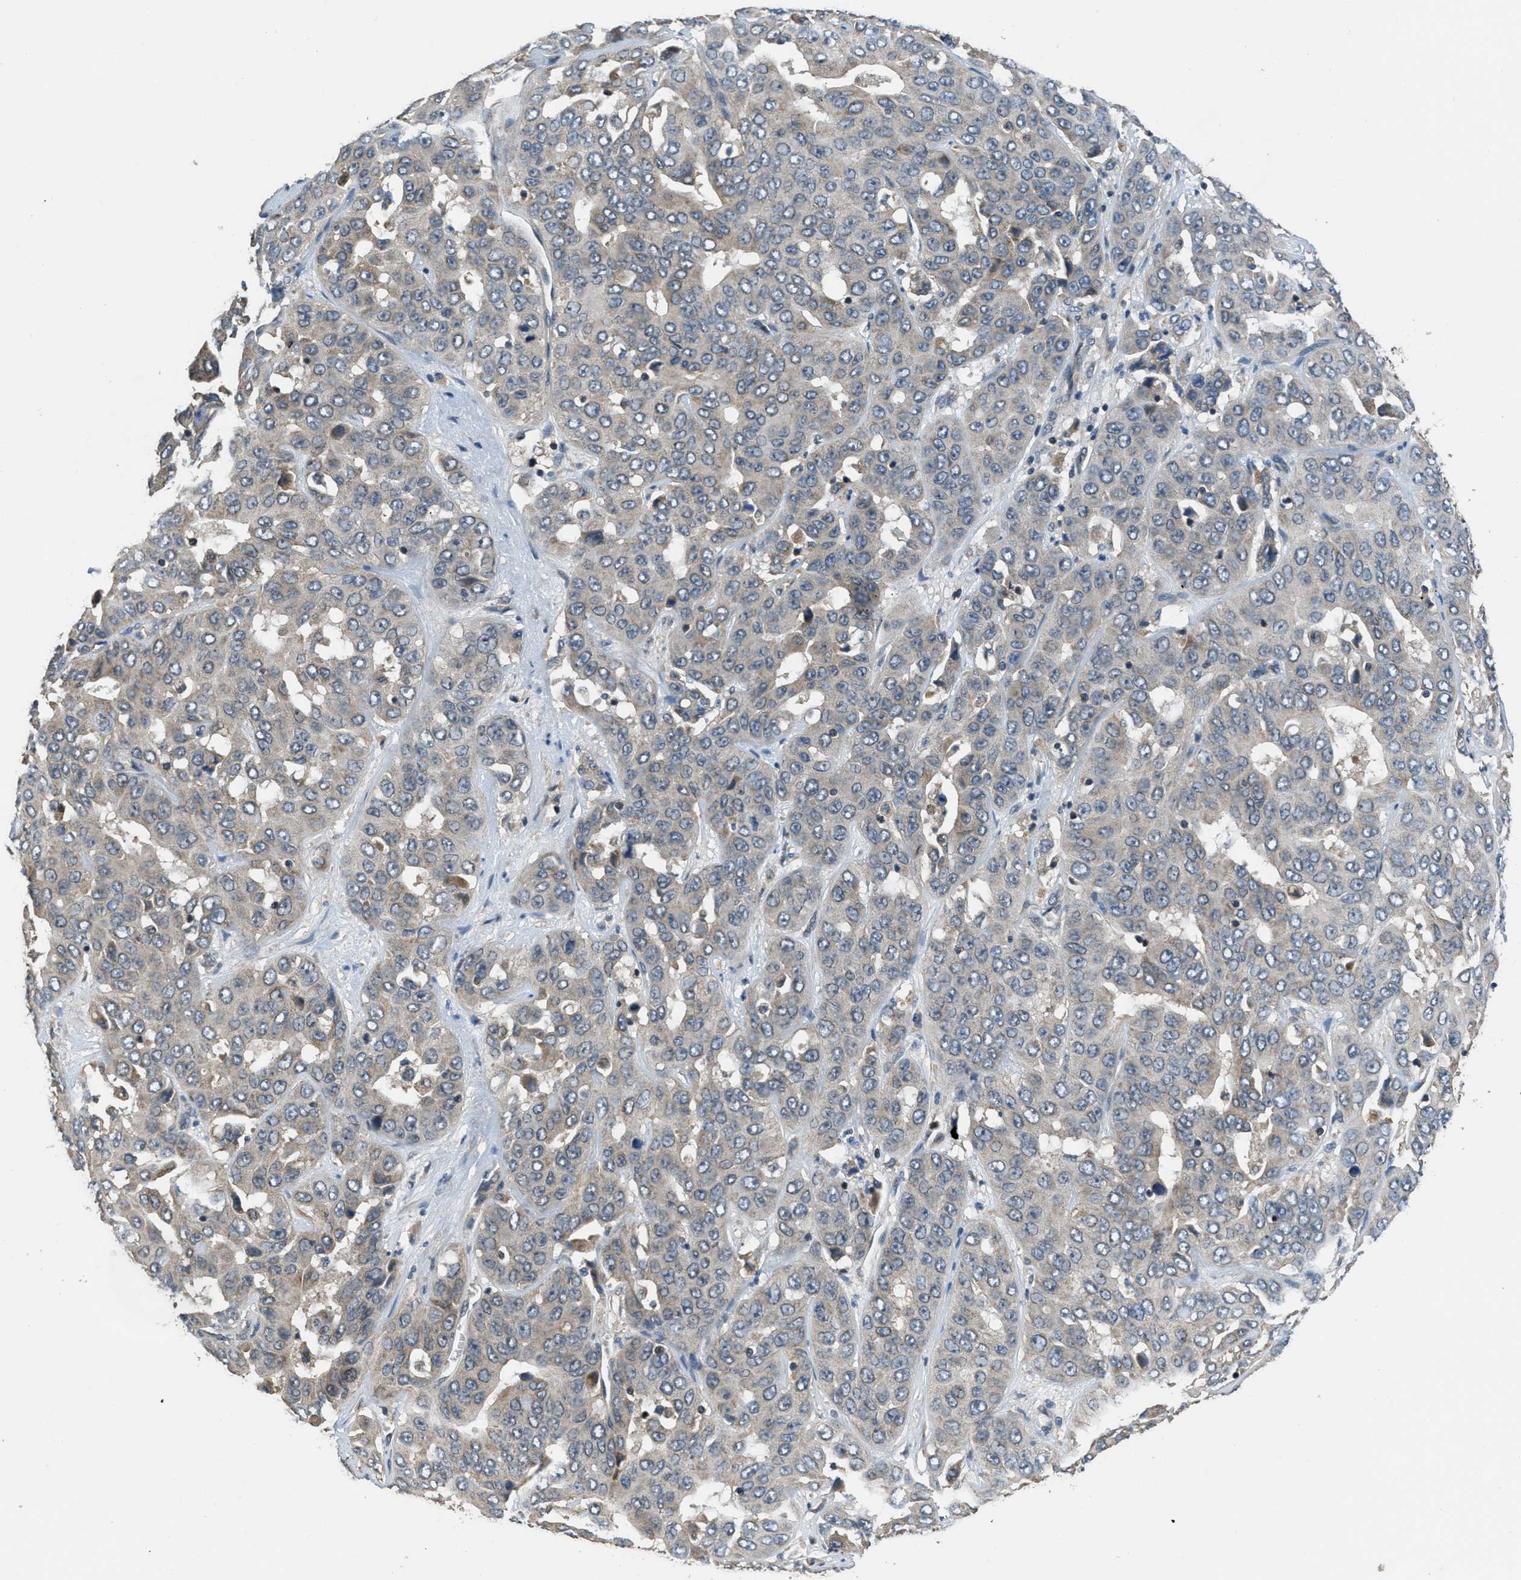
{"staining": {"intensity": "weak", "quantity": "<25%", "location": "cytoplasmic/membranous"}, "tissue": "liver cancer", "cell_type": "Tumor cells", "image_type": "cancer", "snomed": [{"axis": "morphology", "description": "Cholangiocarcinoma"}, {"axis": "topography", "description": "Liver"}], "caption": "High magnification brightfield microscopy of liver cancer (cholangiocarcinoma) stained with DAB (3,3'-diaminobenzidine) (brown) and counterstained with hematoxylin (blue): tumor cells show no significant staining.", "gene": "NAT1", "patient": {"sex": "female", "age": 52}}